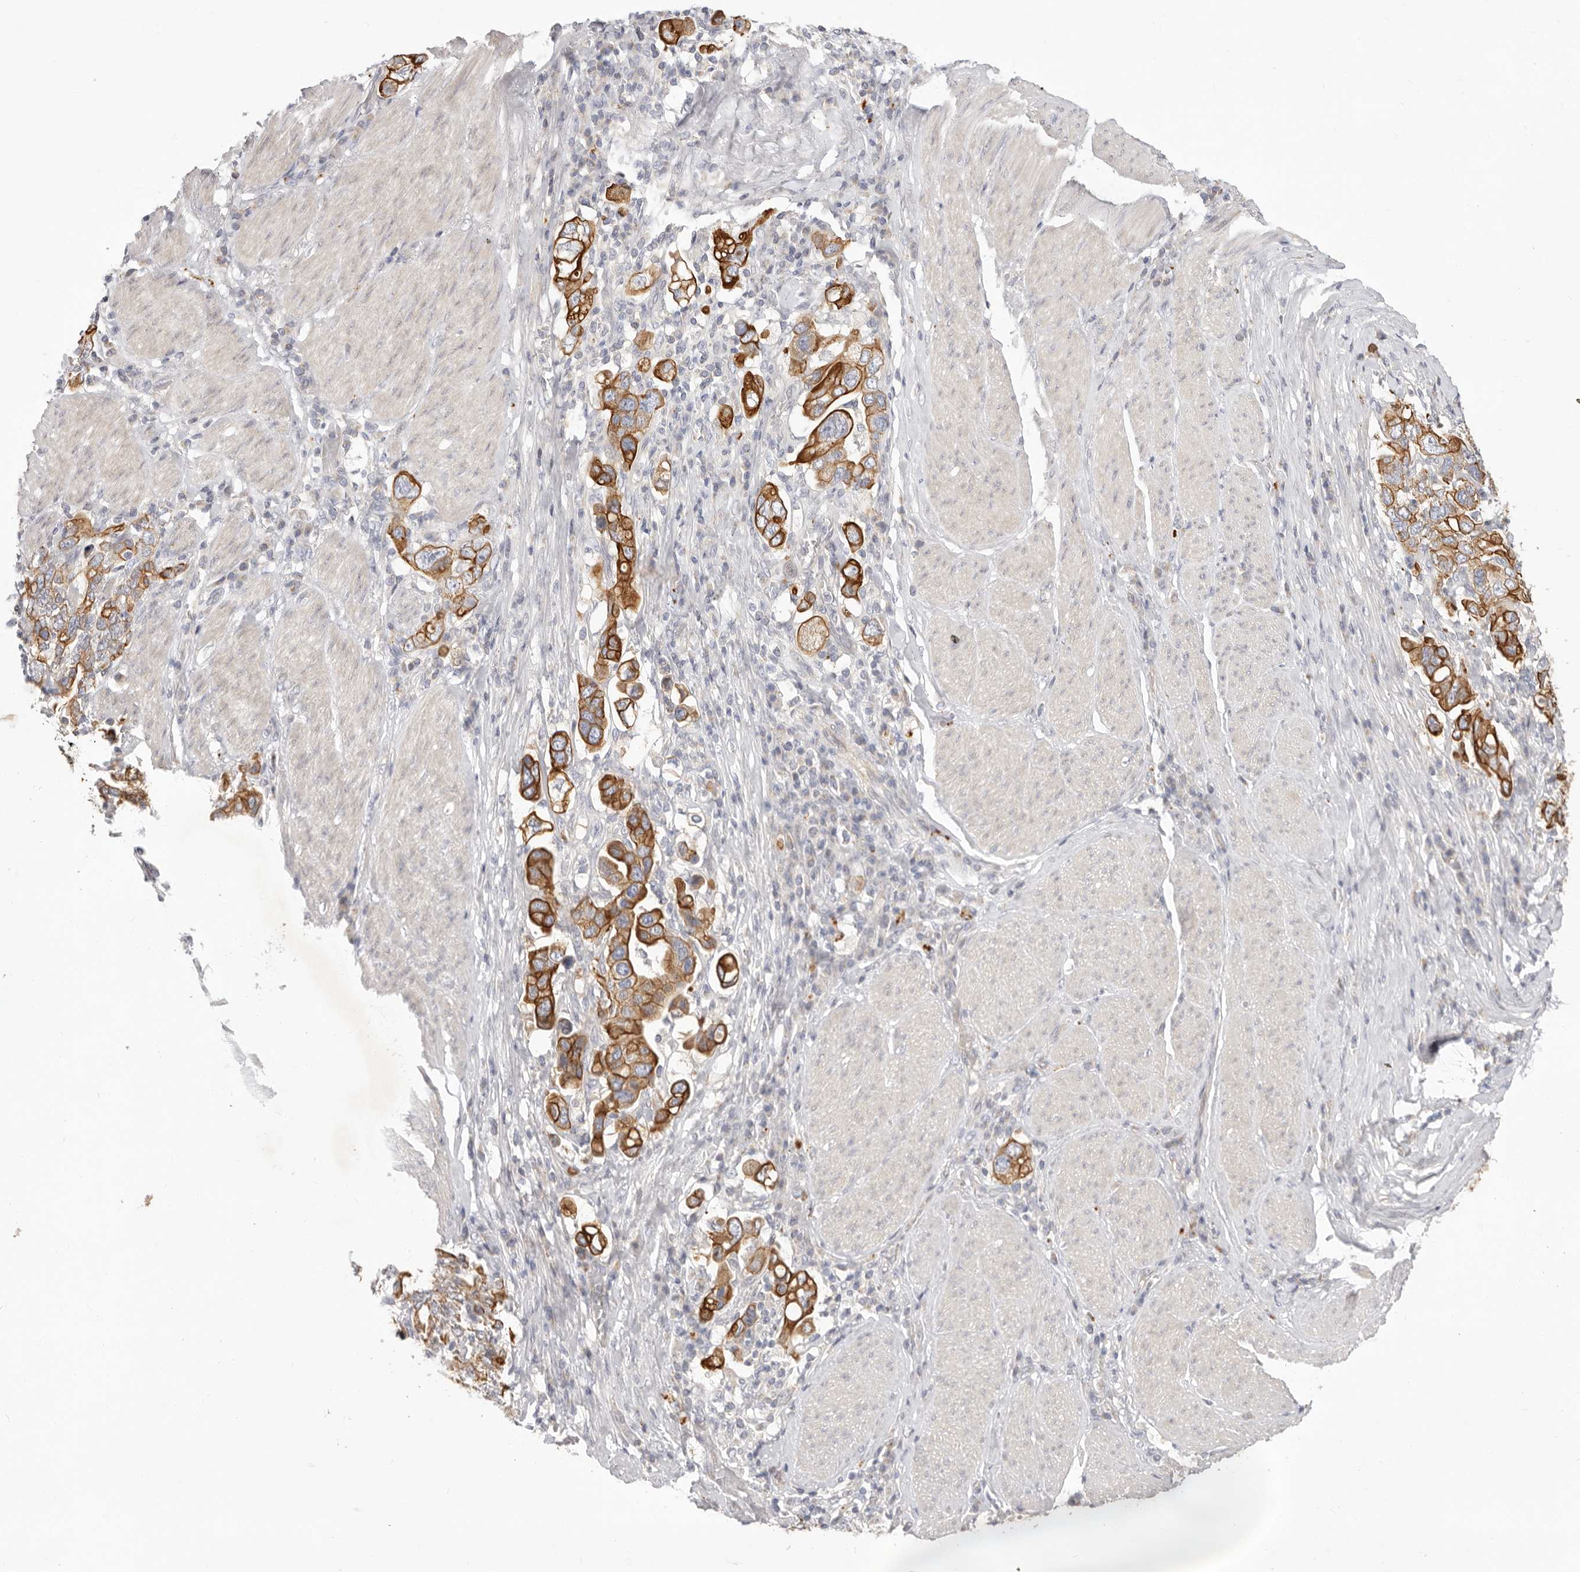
{"staining": {"intensity": "strong", "quantity": ">75%", "location": "cytoplasmic/membranous"}, "tissue": "stomach cancer", "cell_type": "Tumor cells", "image_type": "cancer", "snomed": [{"axis": "morphology", "description": "Adenocarcinoma, NOS"}, {"axis": "topography", "description": "Stomach, upper"}], "caption": "IHC micrograph of neoplastic tissue: human stomach cancer stained using immunohistochemistry displays high levels of strong protein expression localized specifically in the cytoplasmic/membranous of tumor cells, appearing as a cytoplasmic/membranous brown color.", "gene": "USH1C", "patient": {"sex": "male", "age": 62}}